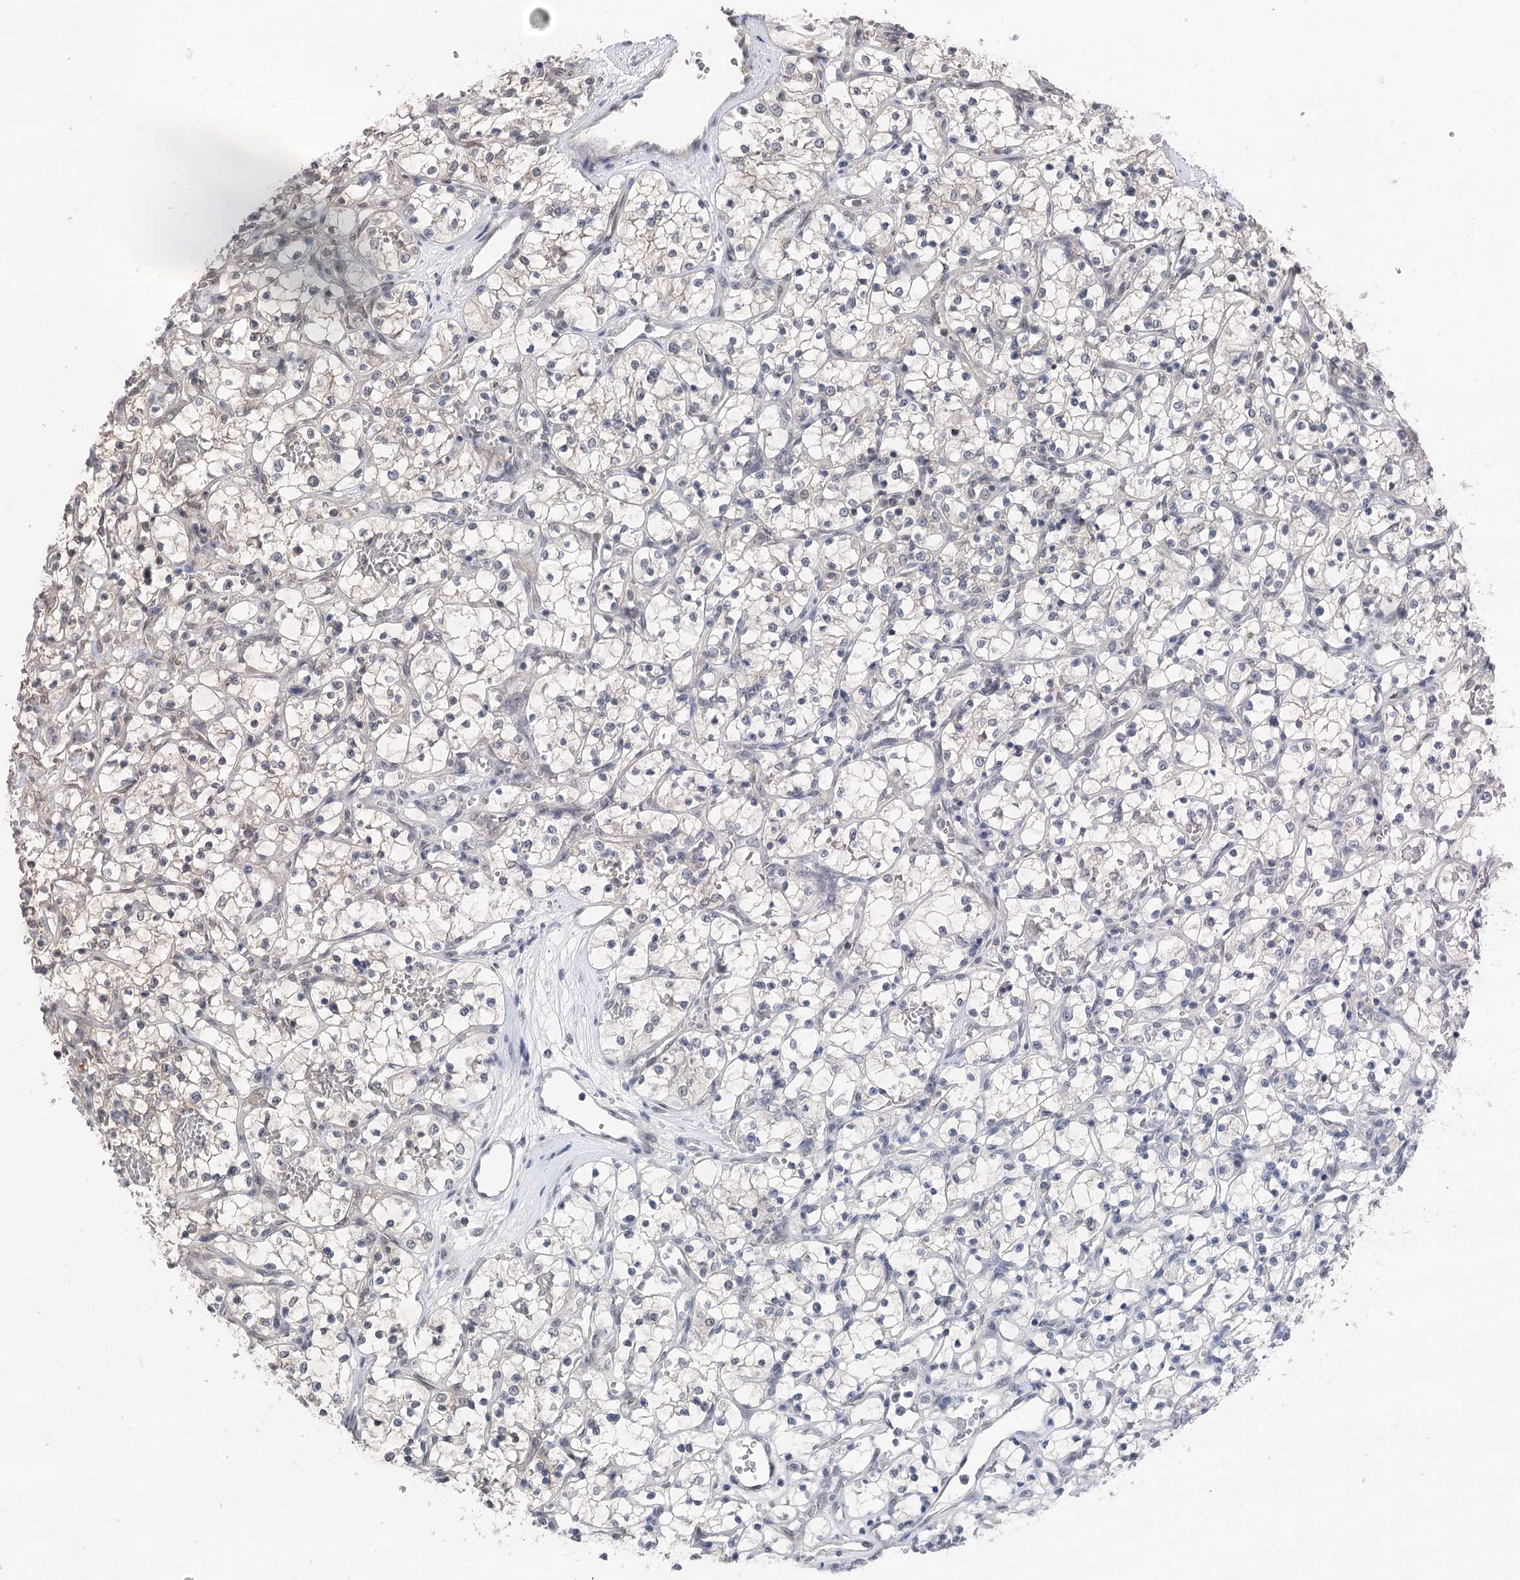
{"staining": {"intensity": "negative", "quantity": "none", "location": "none"}, "tissue": "renal cancer", "cell_type": "Tumor cells", "image_type": "cancer", "snomed": [{"axis": "morphology", "description": "Adenocarcinoma, NOS"}, {"axis": "topography", "description": "Kidney"}], "caption": "Tumor cells are negative for protein expression in human renal cancer (adenocarcinoma). Brightfield microscopy of immunohistochemistry (IHC) stained with DAB (3,3'-diaminobenzidine) (brown) and hematoxylin (blue), captured at high magnification.", "gene": "CCSER2", "patient": {"sex": "female", "age": 69}}